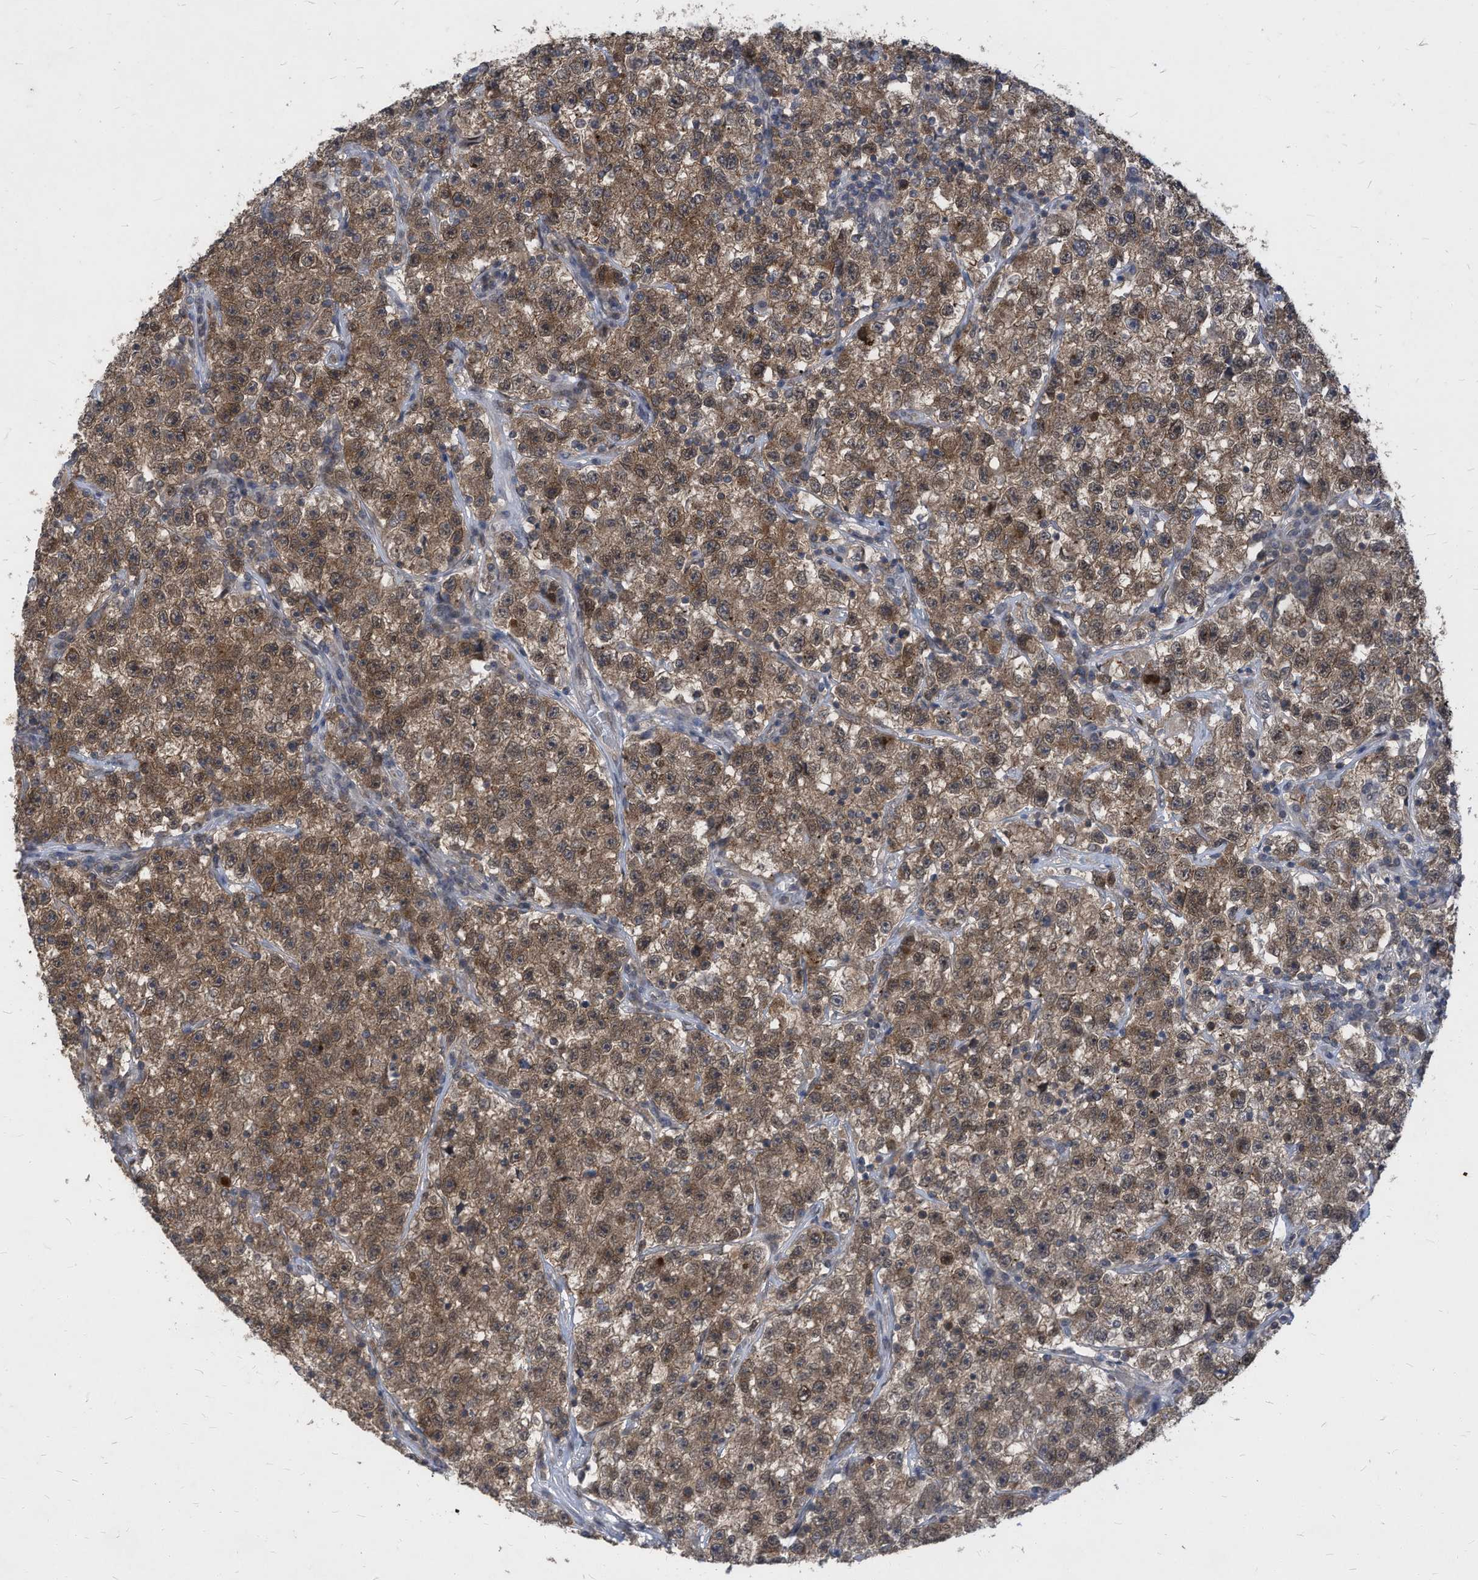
{"staining": {"intensity": "moderate", "quantity": ">75%", "location": "cytoplasmic/membranous,nuclear"}, "tissue": "testis cancer", "cell_type": "Tumor cells", "image_type": "cancer", "snomed": [{"axis": "morphology", "description": "Seminoma, NOS"}, {"axis": "topography", "description": "Testis"}], "caption": "Human testis cancer stained with a brown dye exhibits moderate cytoplasmic/membranous and nuclear positive positivity in approximately >75% of tumor cells.", "gene": "KPNB1", "patient": {"sex": "male", "age": 22}}